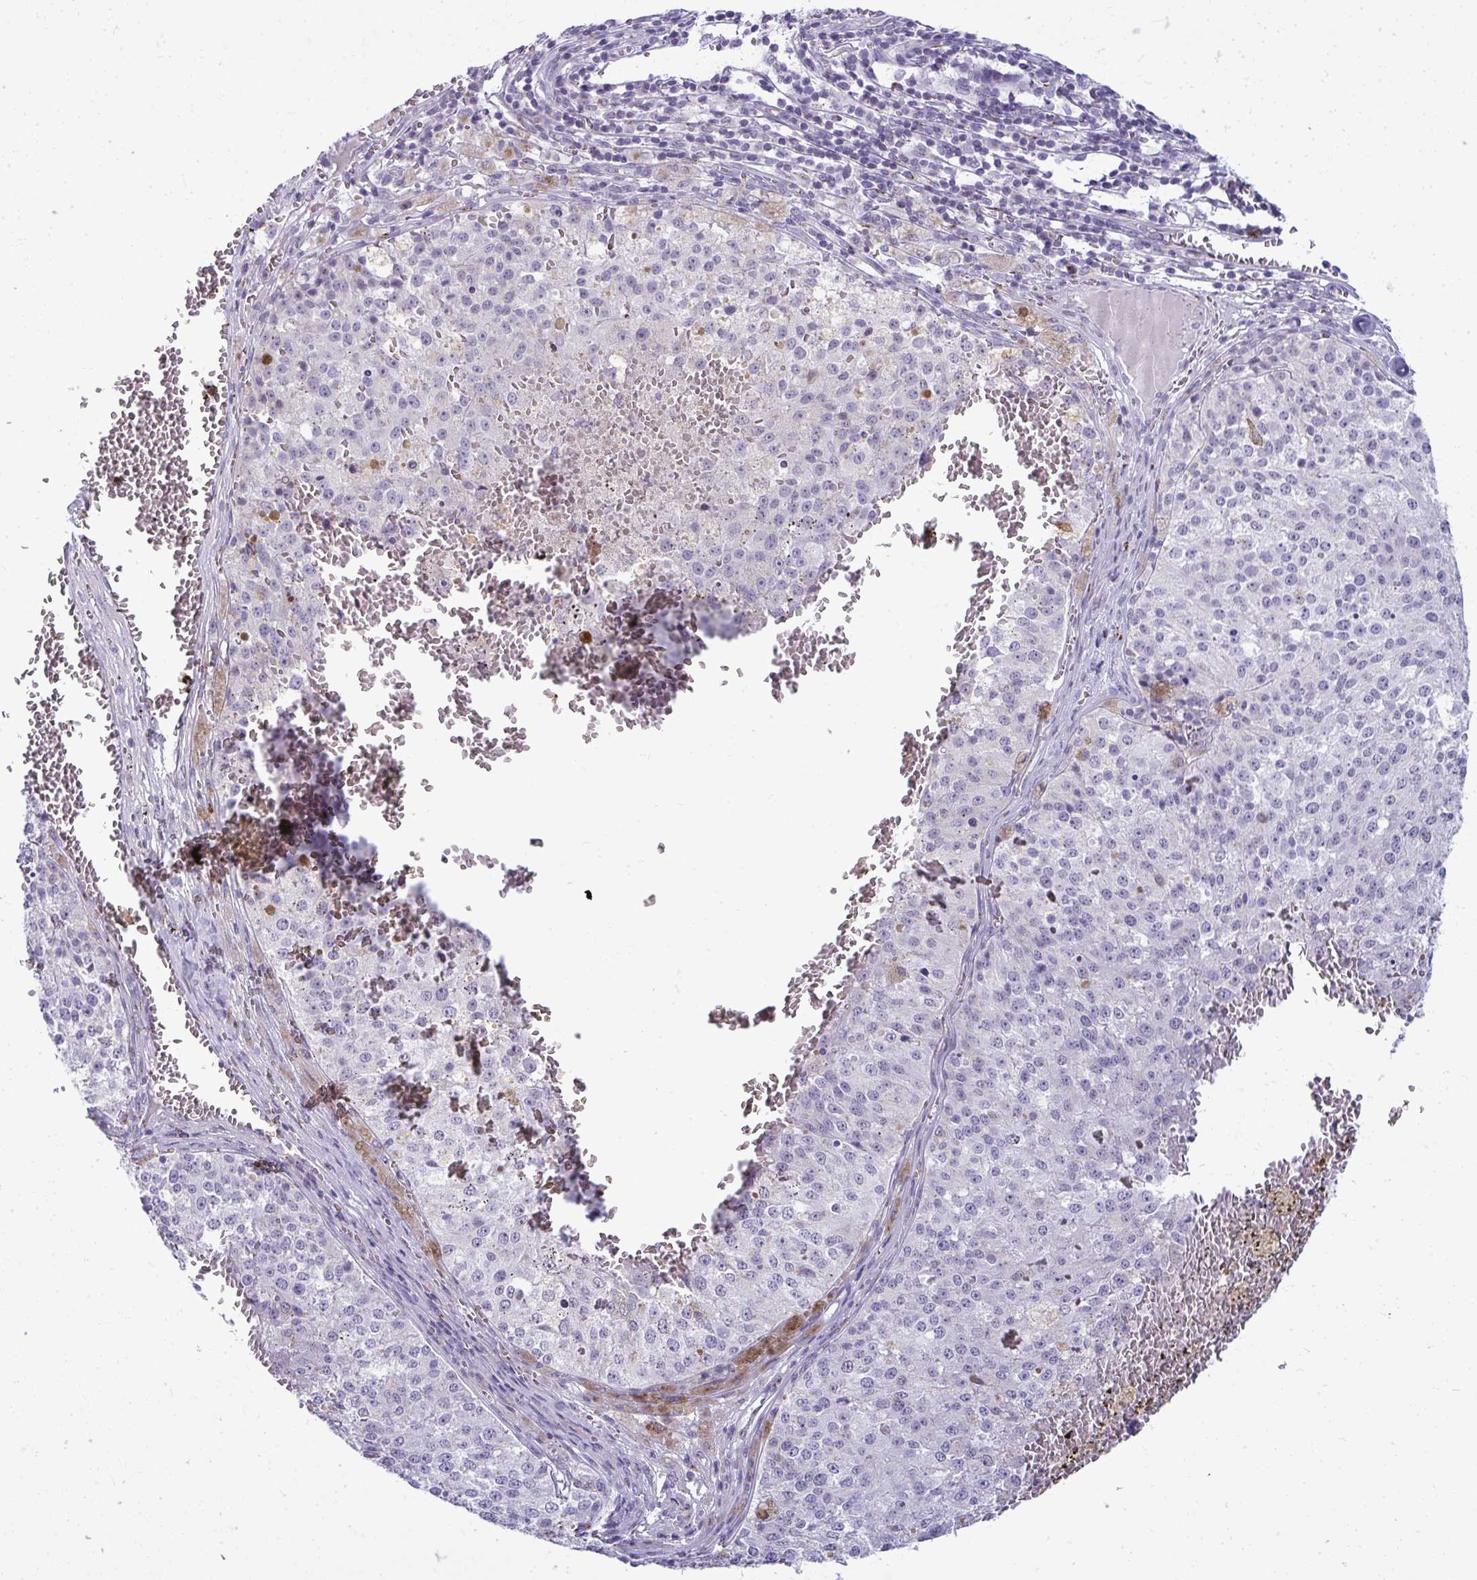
{"staining": {"intensity": "negative", "quantity": "none", "location": "none"}, "tissue": "melanoma", "cell_type": "Tumor cells", "image_type": "cancer", "snomed": [{"axis": "morphology", "description": "Malignant melanoma, Metastatic site"}, {"axis": "topography", "description": "Lymph node"}], "caption": "Photomicrograph shows no significant protein expression in tumor cells of malignant melanoma (metastatic site).", "gene": "DTX4", "patient": {"sex": "female", "age": 64}}